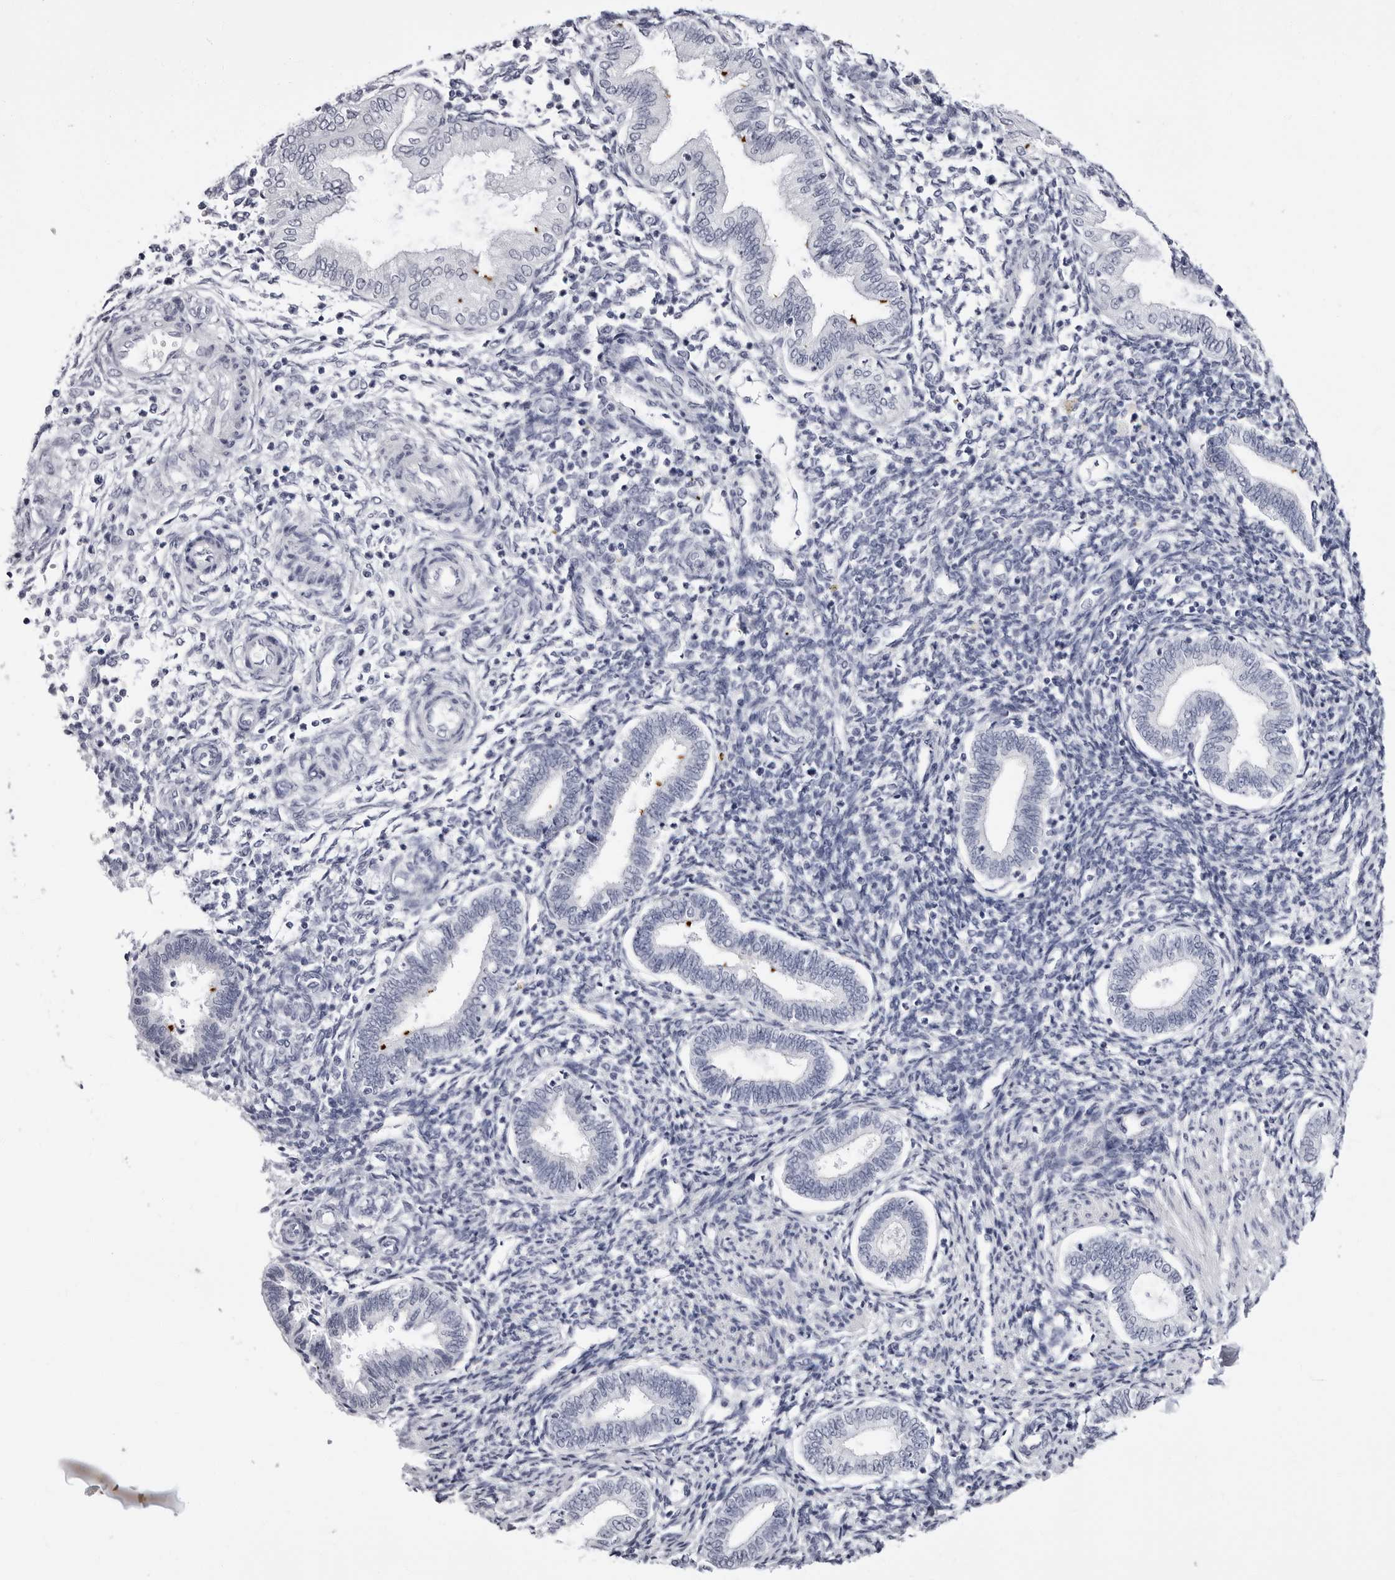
{"staining": {"intensity": "negative", "quantity": "none", "location": "none"}, "tissue": "endometrium", "cell_type": "Cells in endometrial stroma", "image_type": "normal", "snomed": [{"axis": "morphology", "description": "Normal tissue, NOS"}, {"axis": "topography", "description": "Endometrium"}], "caption": "An IHC micrograph of normal endometrium is shown. There is no staining in cells in endometrial stroma of endometrium. (Stains: DAB (3,3'-diaminobenzidine) immunohistochemistry with hematoxylin counter stain, Microscopy: brightfield microscopy at high magnification).", "gene": "ERICH3", "patient": {"sex": "female", "age": 53}}